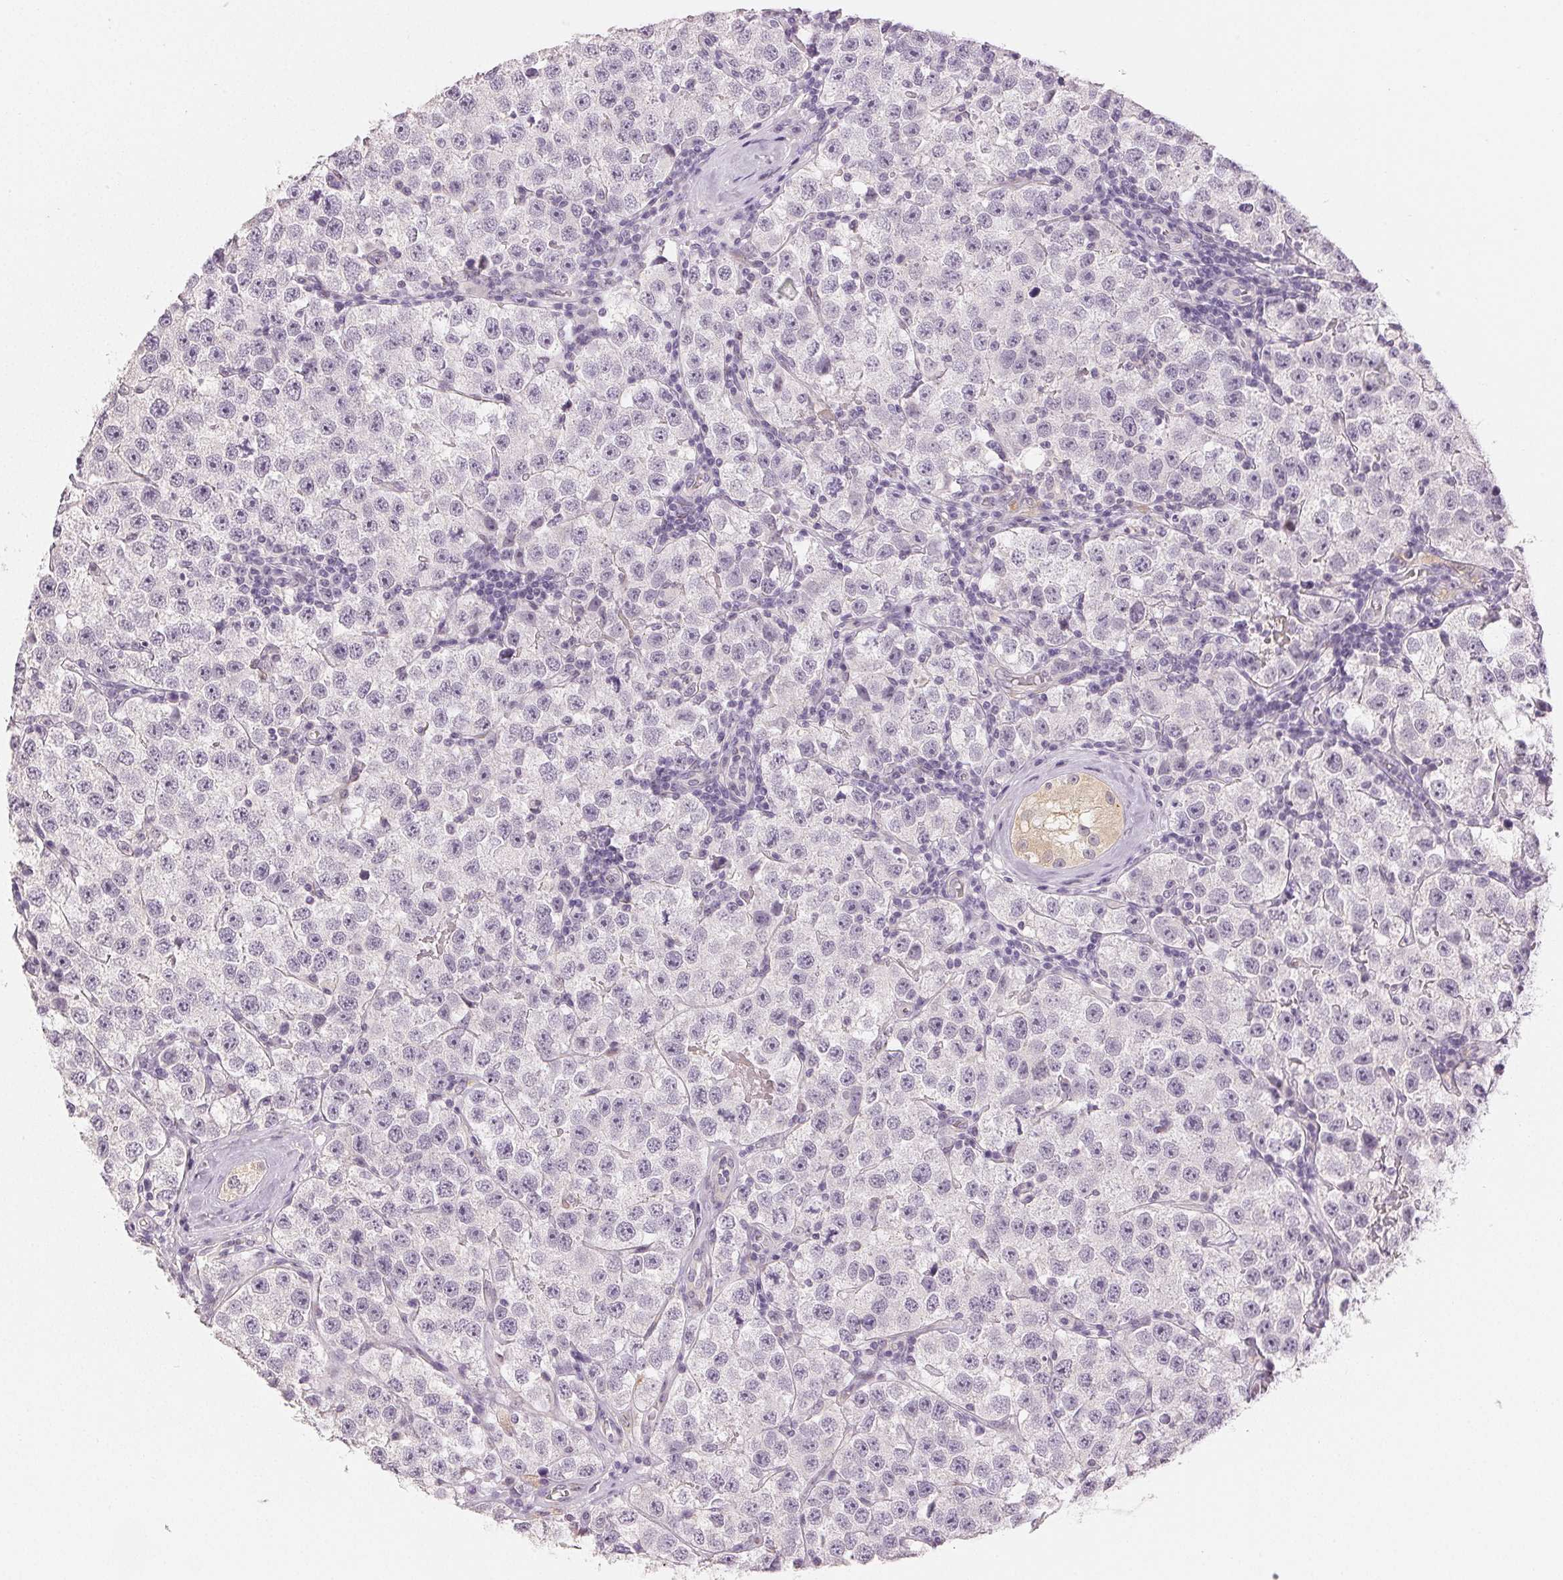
{"staining": {"intensity": "negative", "quantity": "none", "location": "none"}, "tissue": "testis cancer", "cell_type": "Tumor cells", "image_type": "cancer", "snomed": [{"axis": "morphology", "description": "Seminoma, NOS"}, {"axis": "topography", "description": "Testis"}], "caption": "Testis cancer (seminoma) was stained to show a protein in brown. There is no significant expression in tumor cells.", "gene": "MAP1LC3A", "patient": {"sex": "male", "age": 34}}